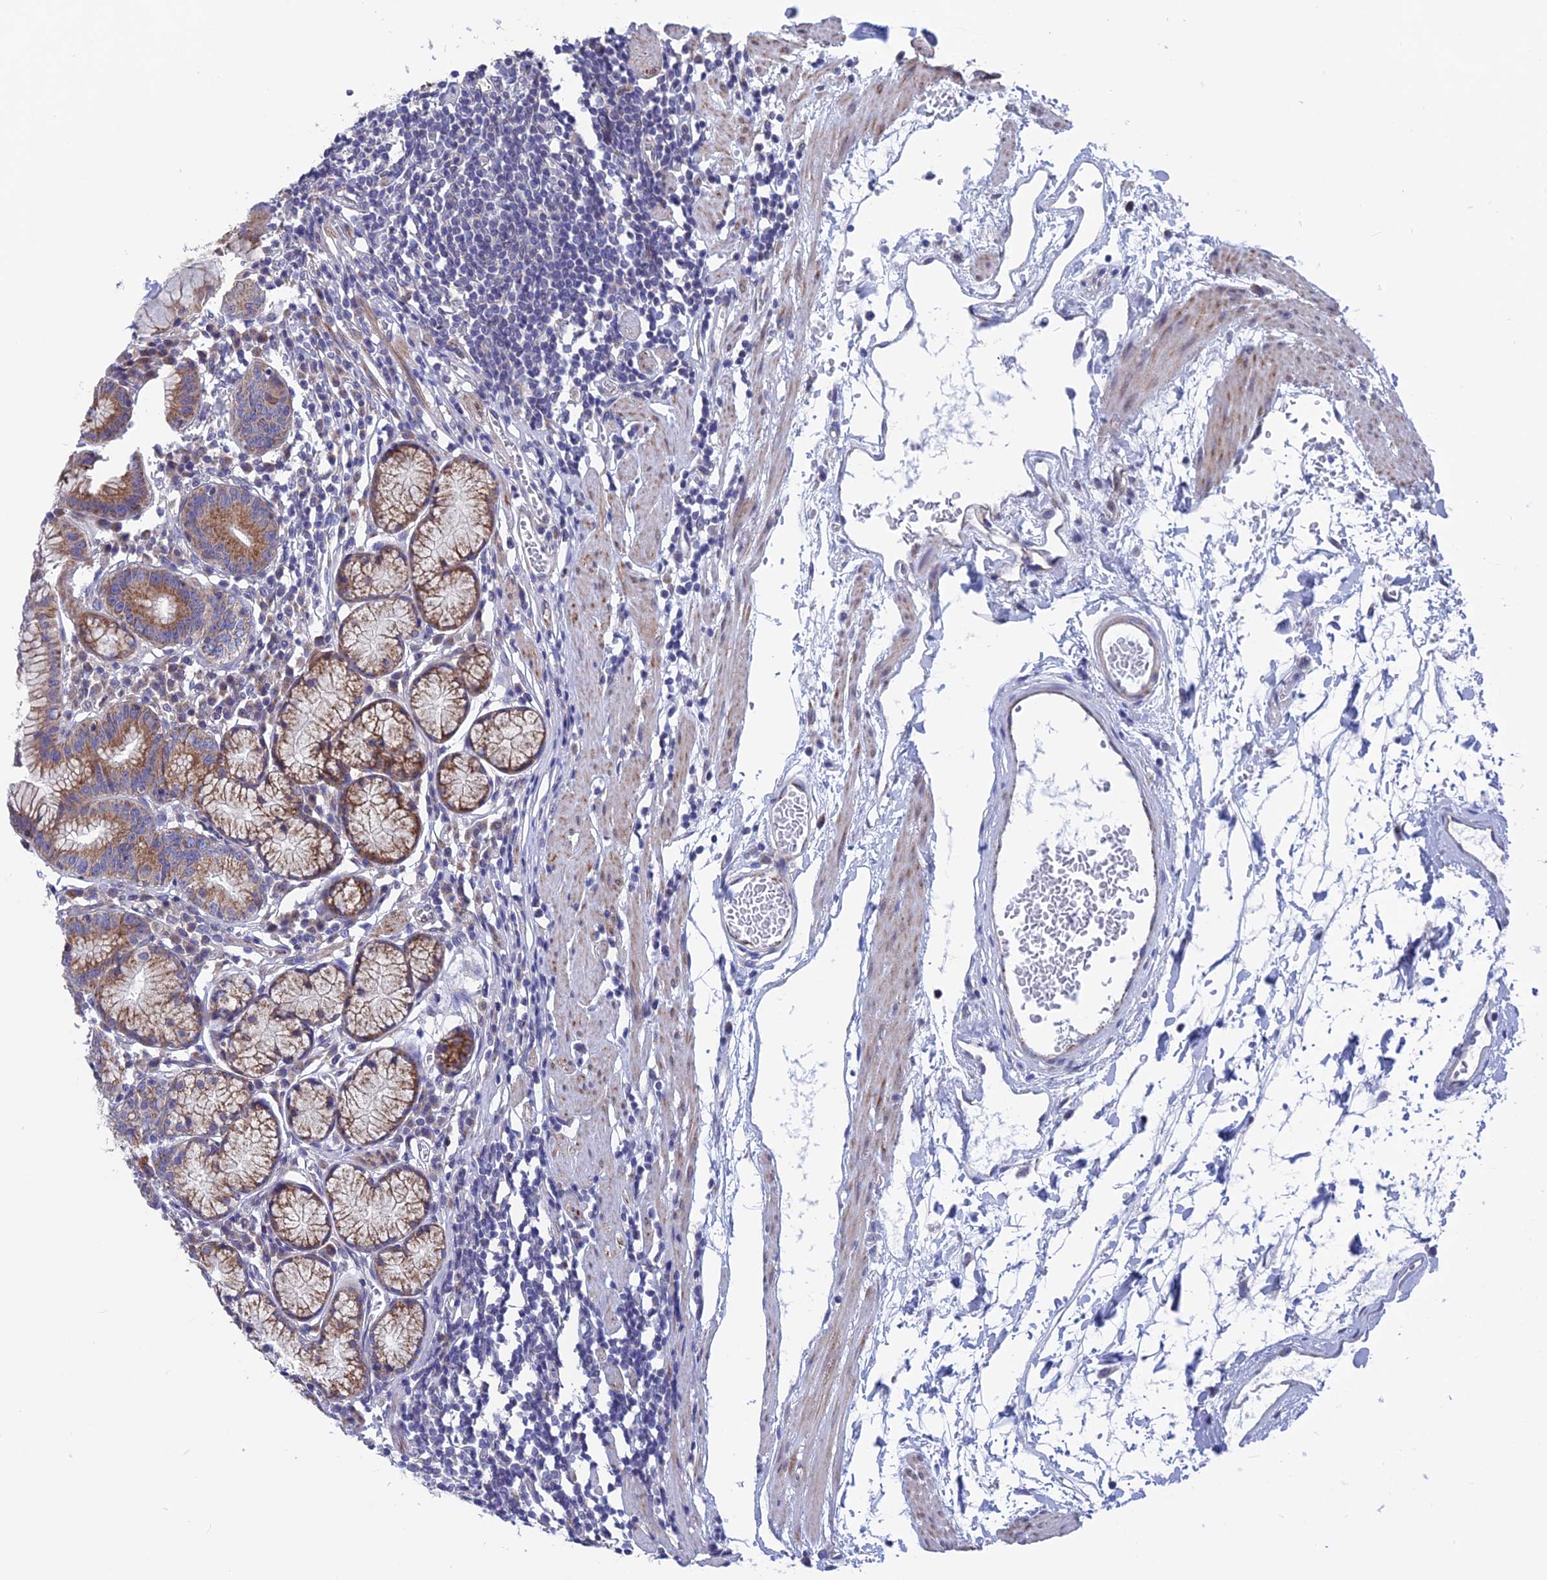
{"staining": {"intensity": "moderate", "quantity": ">75%", "location": "cytoplasmic/membranous"}, "tissue": "stomach", "cell_type": "Glandular cells", "image_type": "normal", "snomed": [{"axis": "morphology", "description": "Normal tissue, NOS"}, {"axis": "topography", "description": "Stomach"}], "caption": "Stomach stained for a protein displays moderate cytoplasmic/membranous positivity in glandular cells. The staining was performed using DAB (3,3'-diaminobenzidine), with brown indicating positive protein expression. Nuclei are stained blue with hematoxylin.", "gene": "AK4P3", "patient": {"sex": "male", "age": 55}}